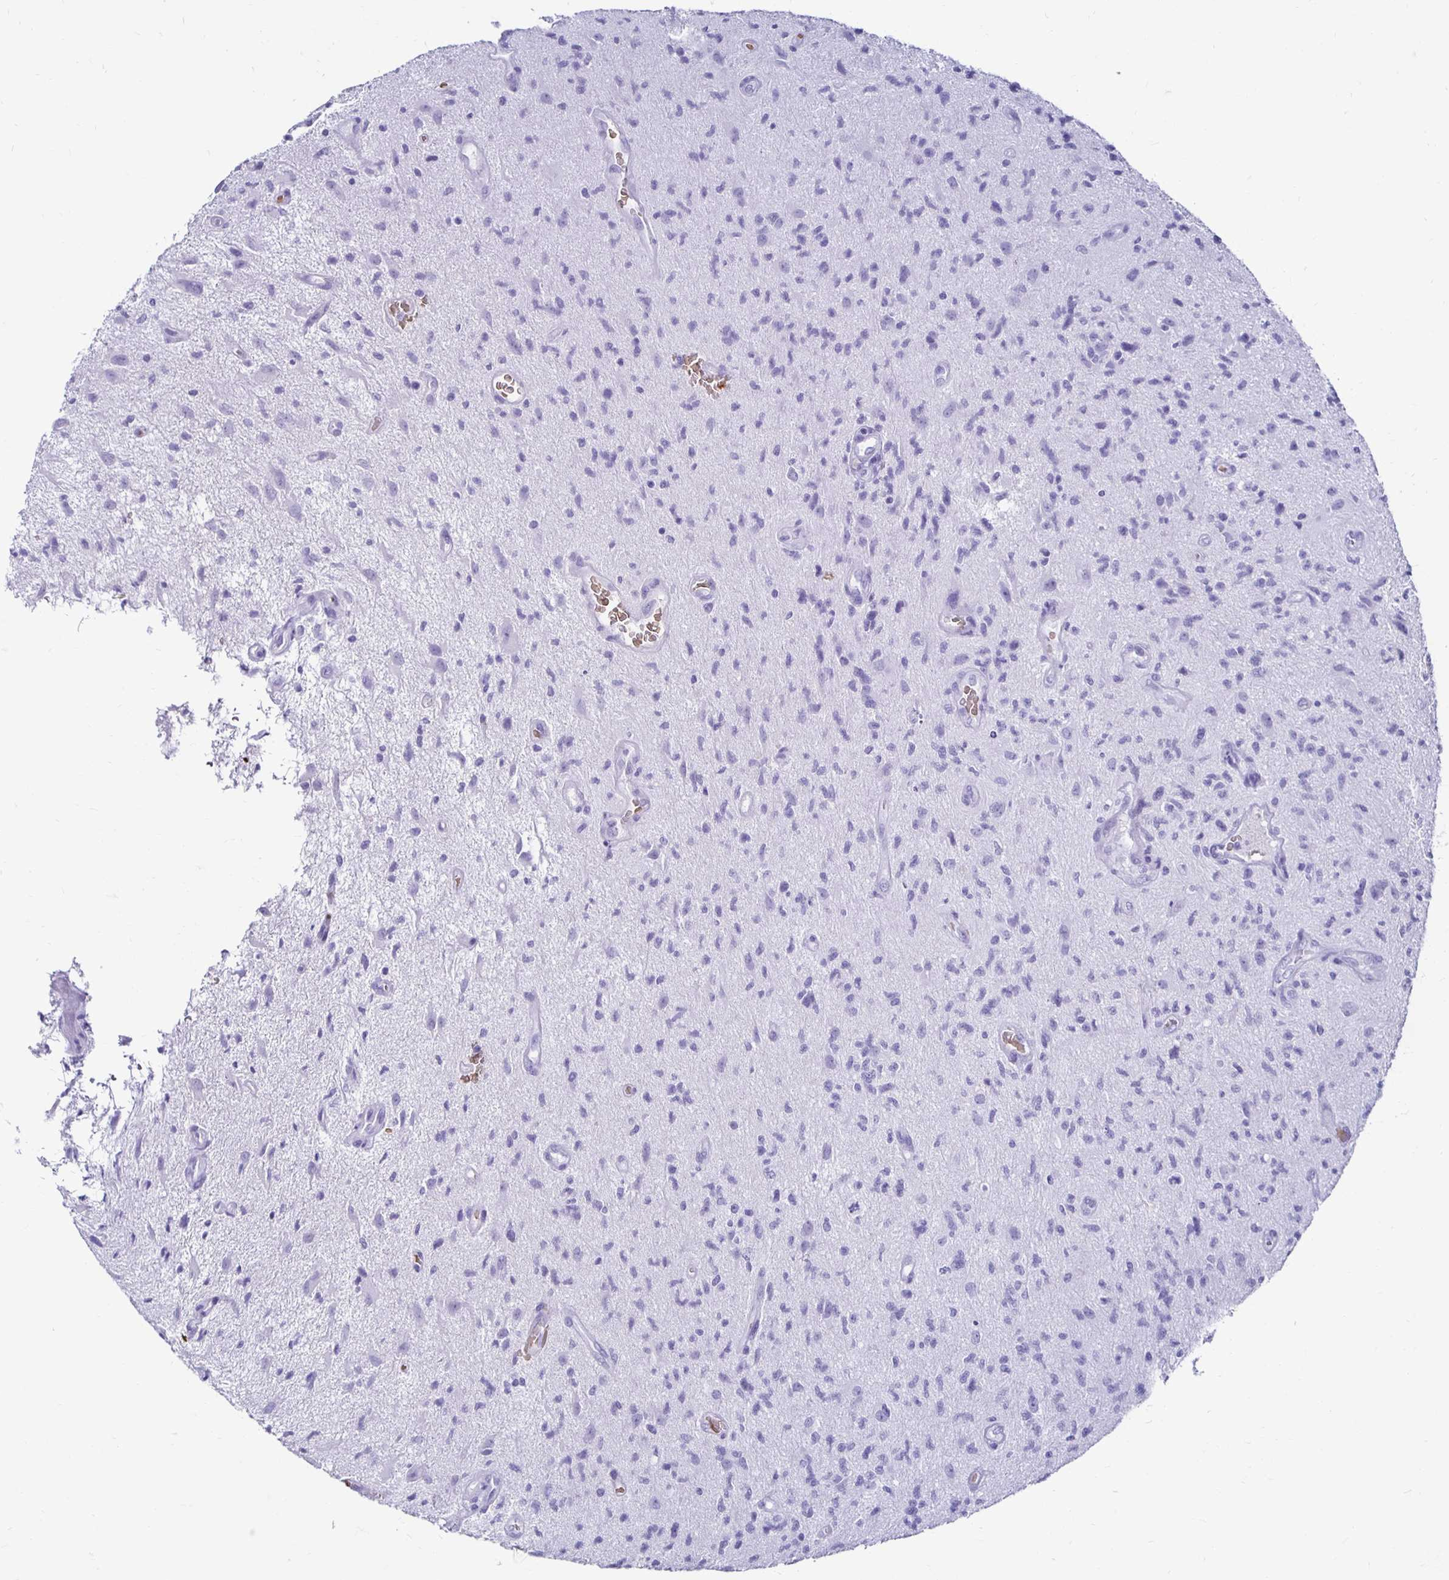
{"staining": {"intensity": "negative", "quantity": "none", "location": "none"}, "tissue": "glioma", "cell_type": "Tumor cells", "image_type": "cancer", "snomed": [{"axis": "morphology", "description": "Glioma, malignant, High grade"}, {"axis": "topography", "description": "Brain"}], "caption": "A micrograph of human malignant glioma (high-grade) is negative for staining in tumor cells.", "gene": "RHBDL3", "patient": {"sex": "male", "age": 67}}